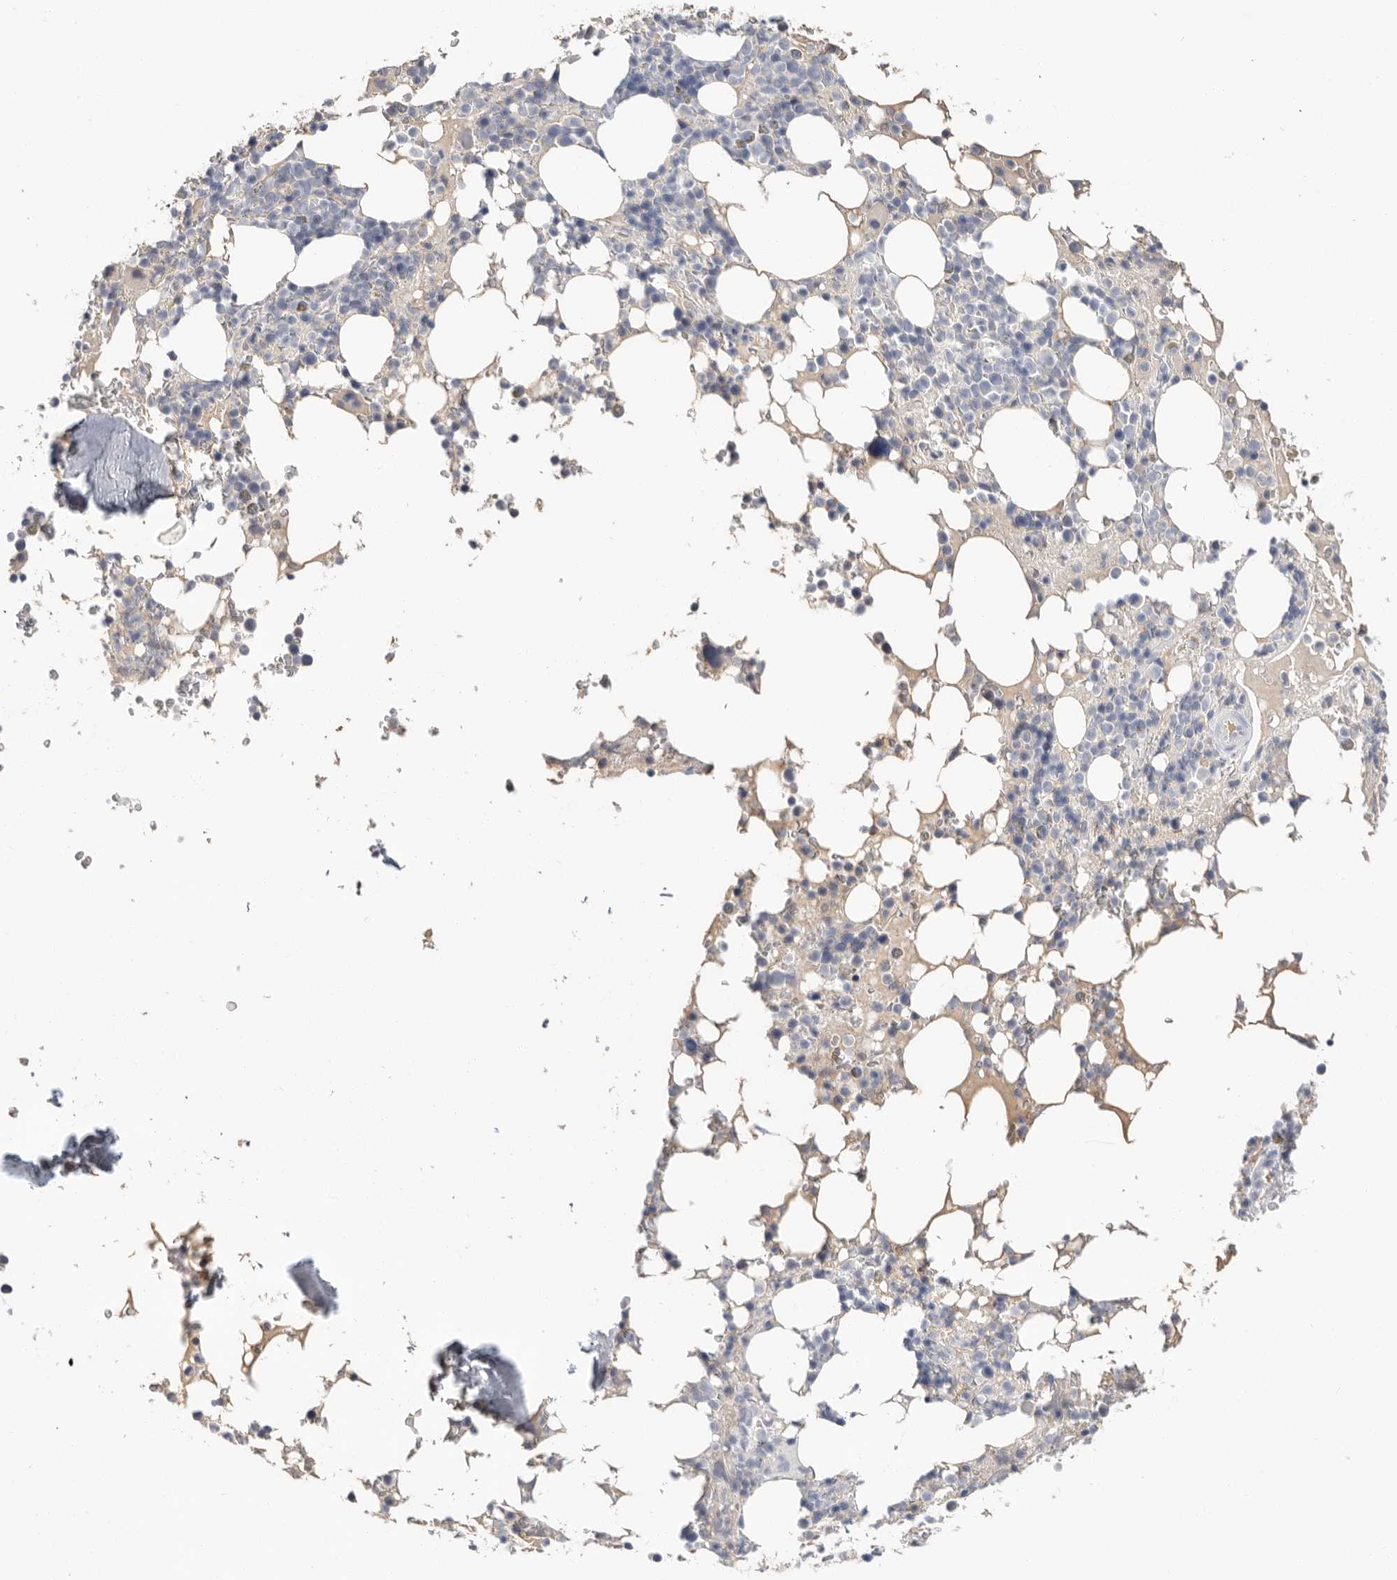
{"staining": {"intensity": "negative", "quantity": "none", "location": "none"}, "tissue": "bone marrow", "cell_type": "Hematopoietic cells", "image_type": "normal", "snomed": [{"axis": "morphology", "description": "Normal tissue, NOS"}, {"axis": "topography", "description": "Bone marrow"}], "caption": "A histopathology image of human bone marrow is negative for staining in hematopoietic cells. (Brightfield microscopy of DAB IHC at high magnification).", "gene": "APOA2", "patient": {"sex": "male", "age": 58}}